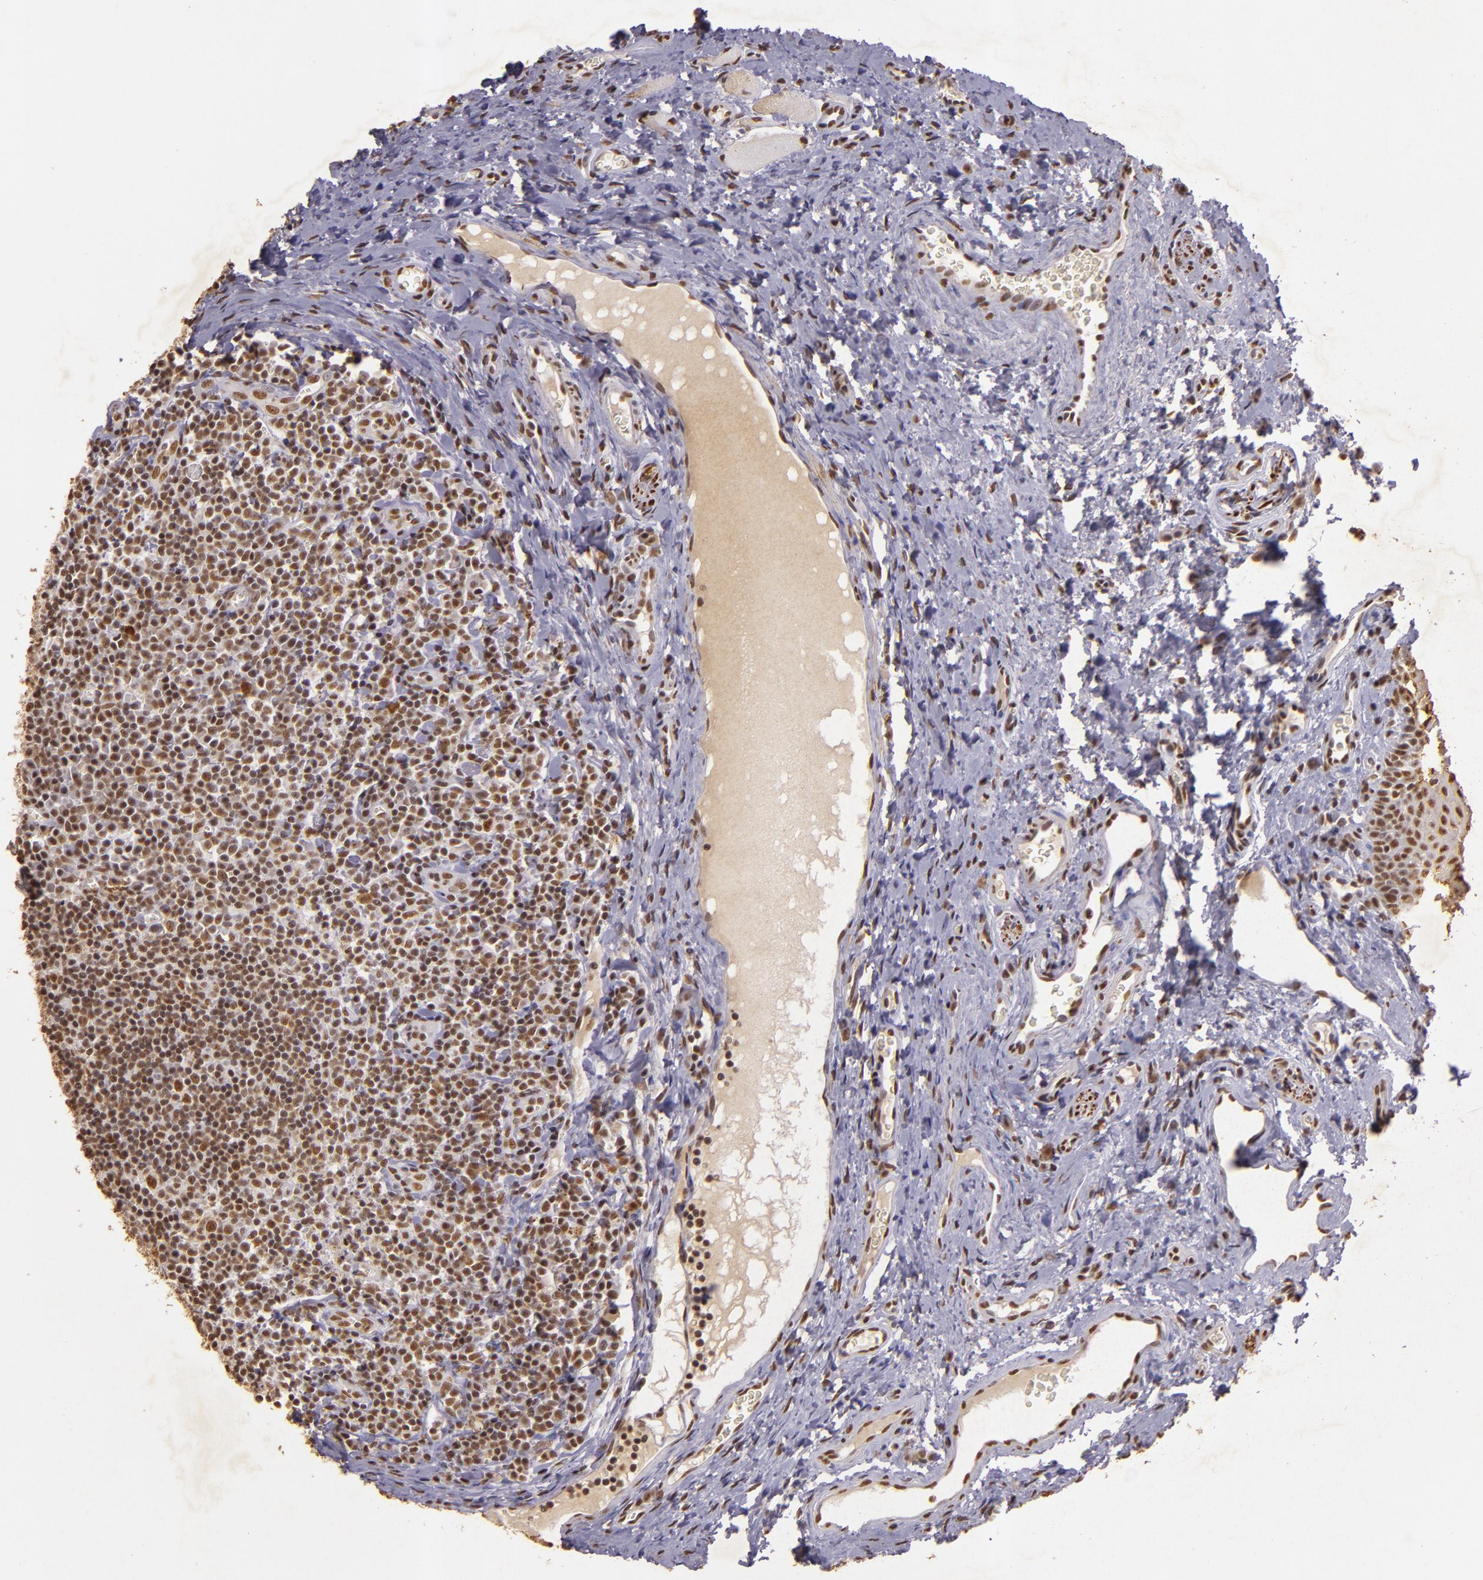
{"staining": {"intensity": "moderate", "quantity": ">75%", "location": "nuclear"}, "tissue": "oral mucosa", "cell_type": "Squamous epithelial cells", "image_type": "normal", "snomed": [{"axis": "morphology", "description": "Normal tissue, NOS"}, {"axis": "topography", "description": "Oral tissue"}], "caption": "Immunohistochemical staining of normal oral mucosa displays >75% levels of moderate nuclear protein staining in approximately >75% of squamous epithelial cells.", "gene": "CBX3", "patient": {"sex": "male", "age": 20}}